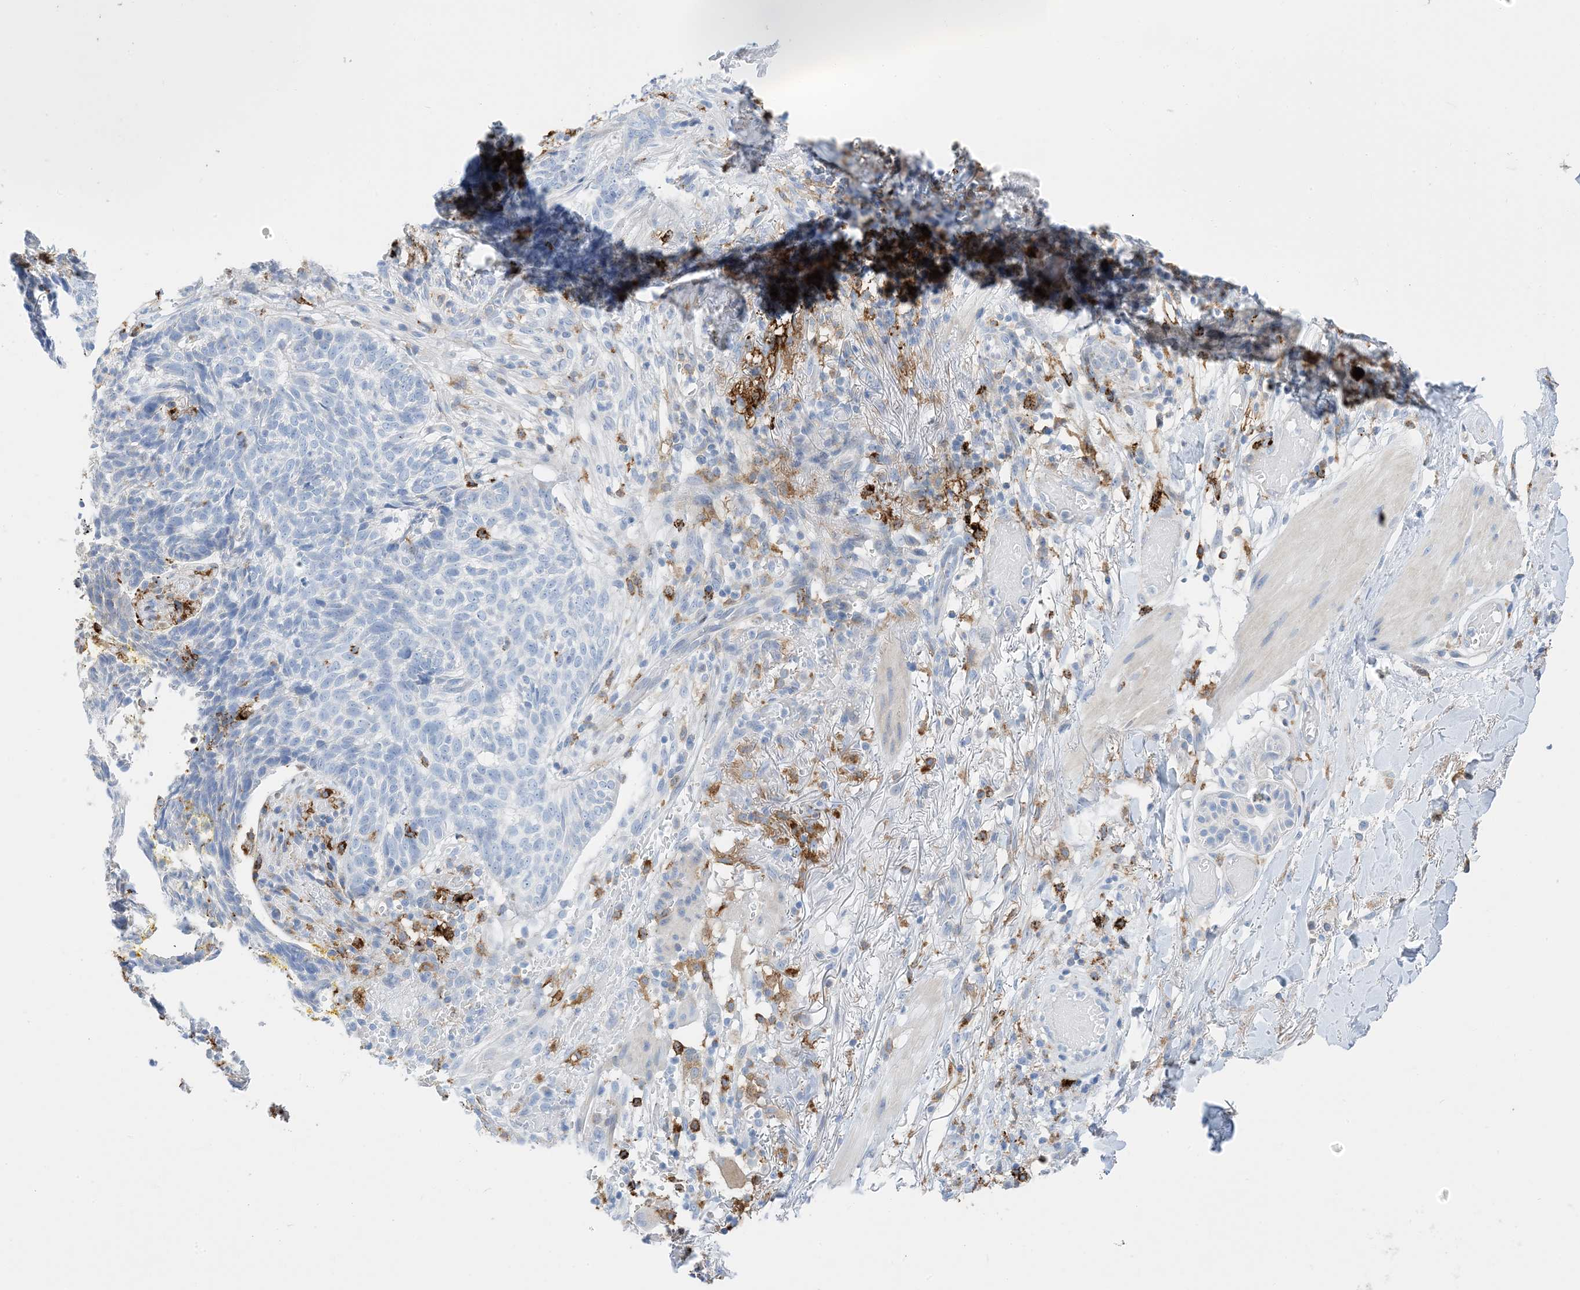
{"staining": {"intensity": "negative", "quantity": "none", "location": "none"}, "tissue": "skin cancer", "cell_type": "Tumor cells", "image_type": "cancer", "snomed": [{"axis": "morphology", "description": "Normal tissue, NOS"}, {"axis": "morphology", "description": "Basal cell carcinoma"}, {"axis": "topography", "description": "Skin"}], "caption": "Immunohistochemical staining of human skin basal cell carcinoma reveals no significant expression in tumor cells. (Brightfield microscopy of DAB (3,3'-diaminobenzidine) IHC at high magnification).", "gene": "DPH3", "patient": {"sex": "male", "age": 64}}